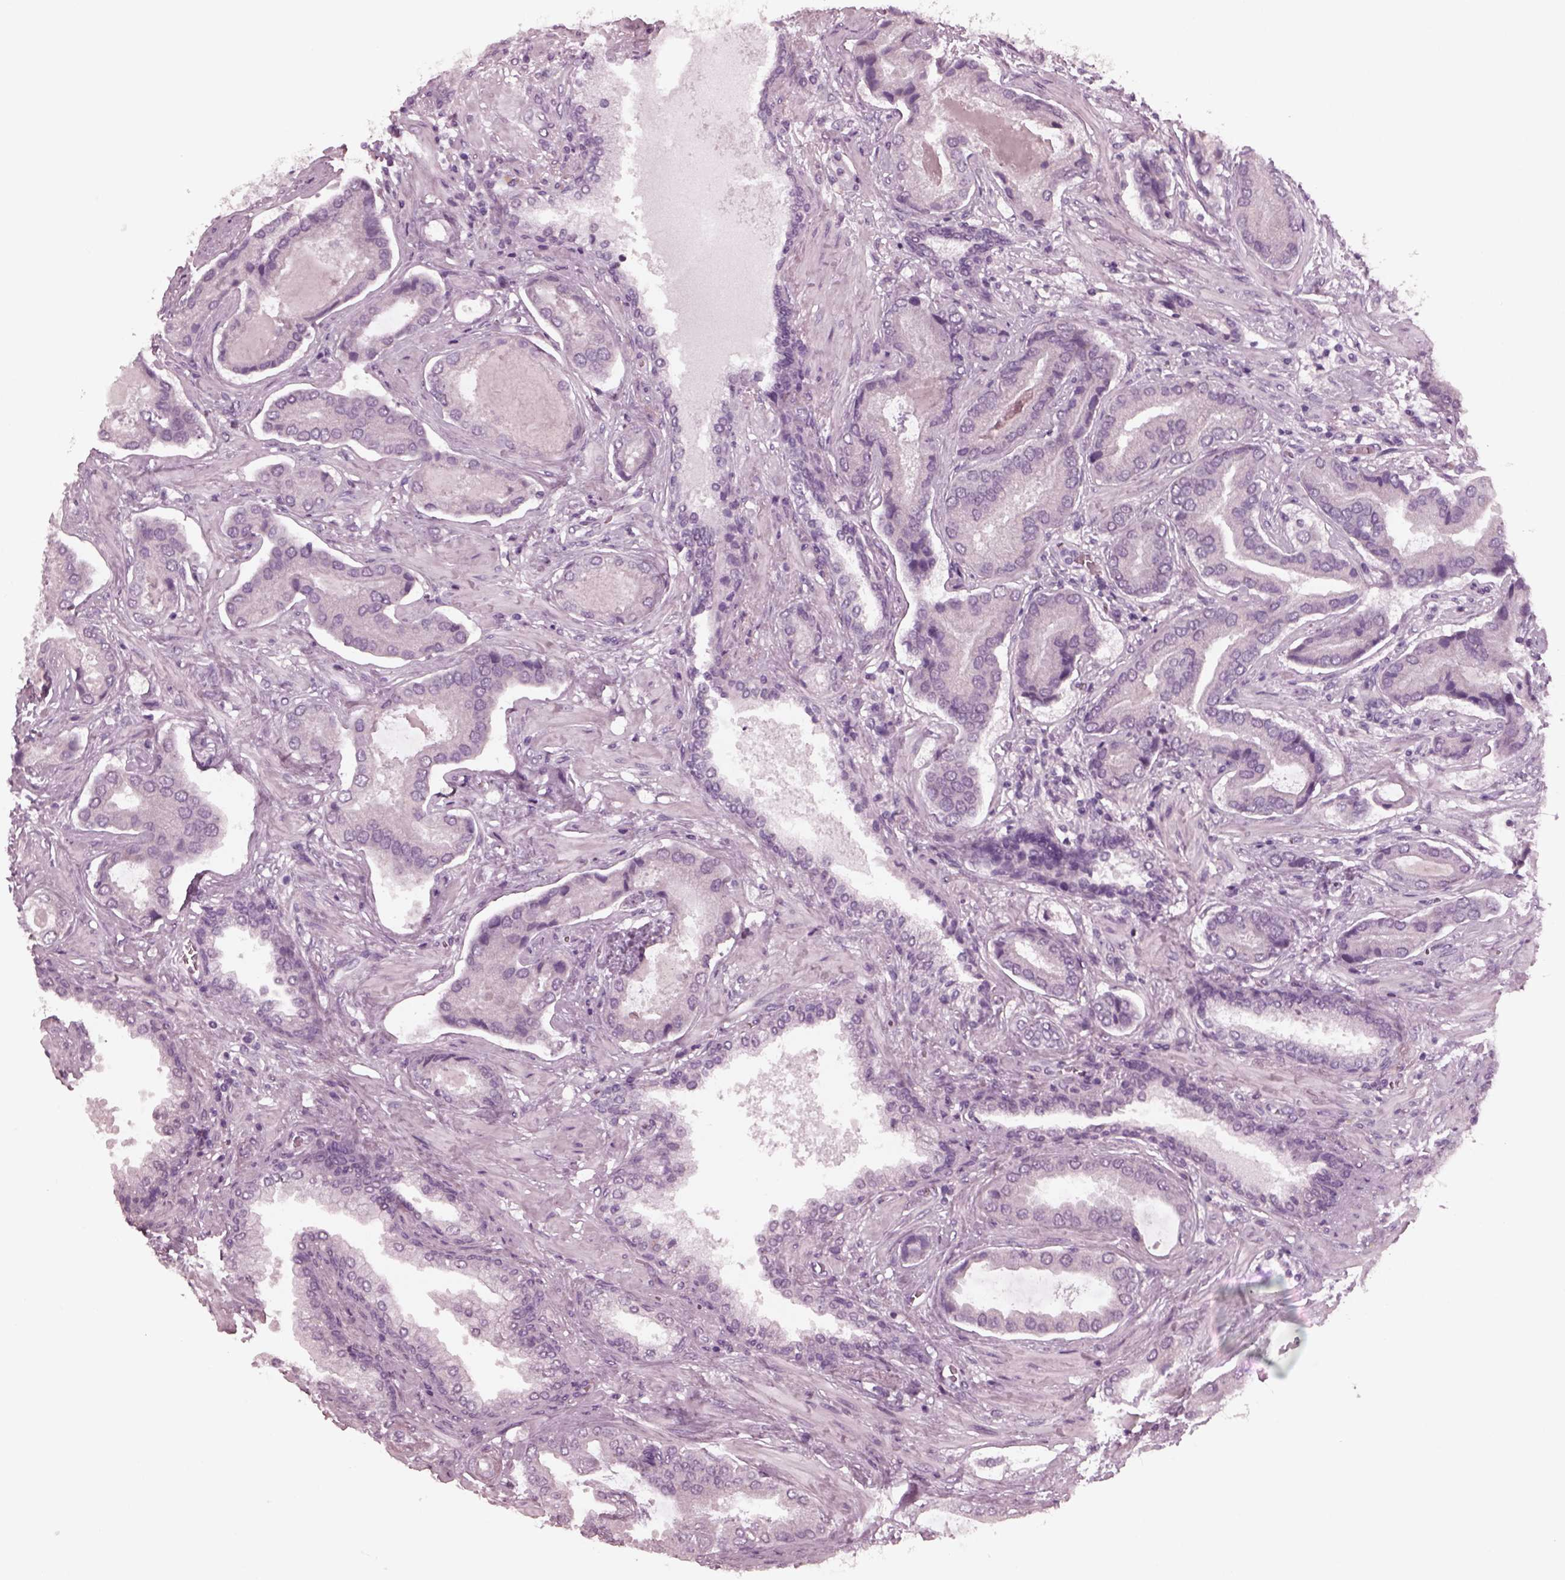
{"staining": {"intensity": "negative", "quantity": "none", "location": "none"}, "tissue": "prostate cancer", "cell_type": "Tumor cells", "image_type": "cancer", "snomed": [{"axis": "morphology", "description": "Adenocarcinoma, NOS"}, {"axis": "topography", "description": "Prostate"}], "caption": "Tumor cells are negative for protein expression in human adenocarcinoma (prostate).", "gene": "YY2", "patient": {"sex": "male", "age": 64}}